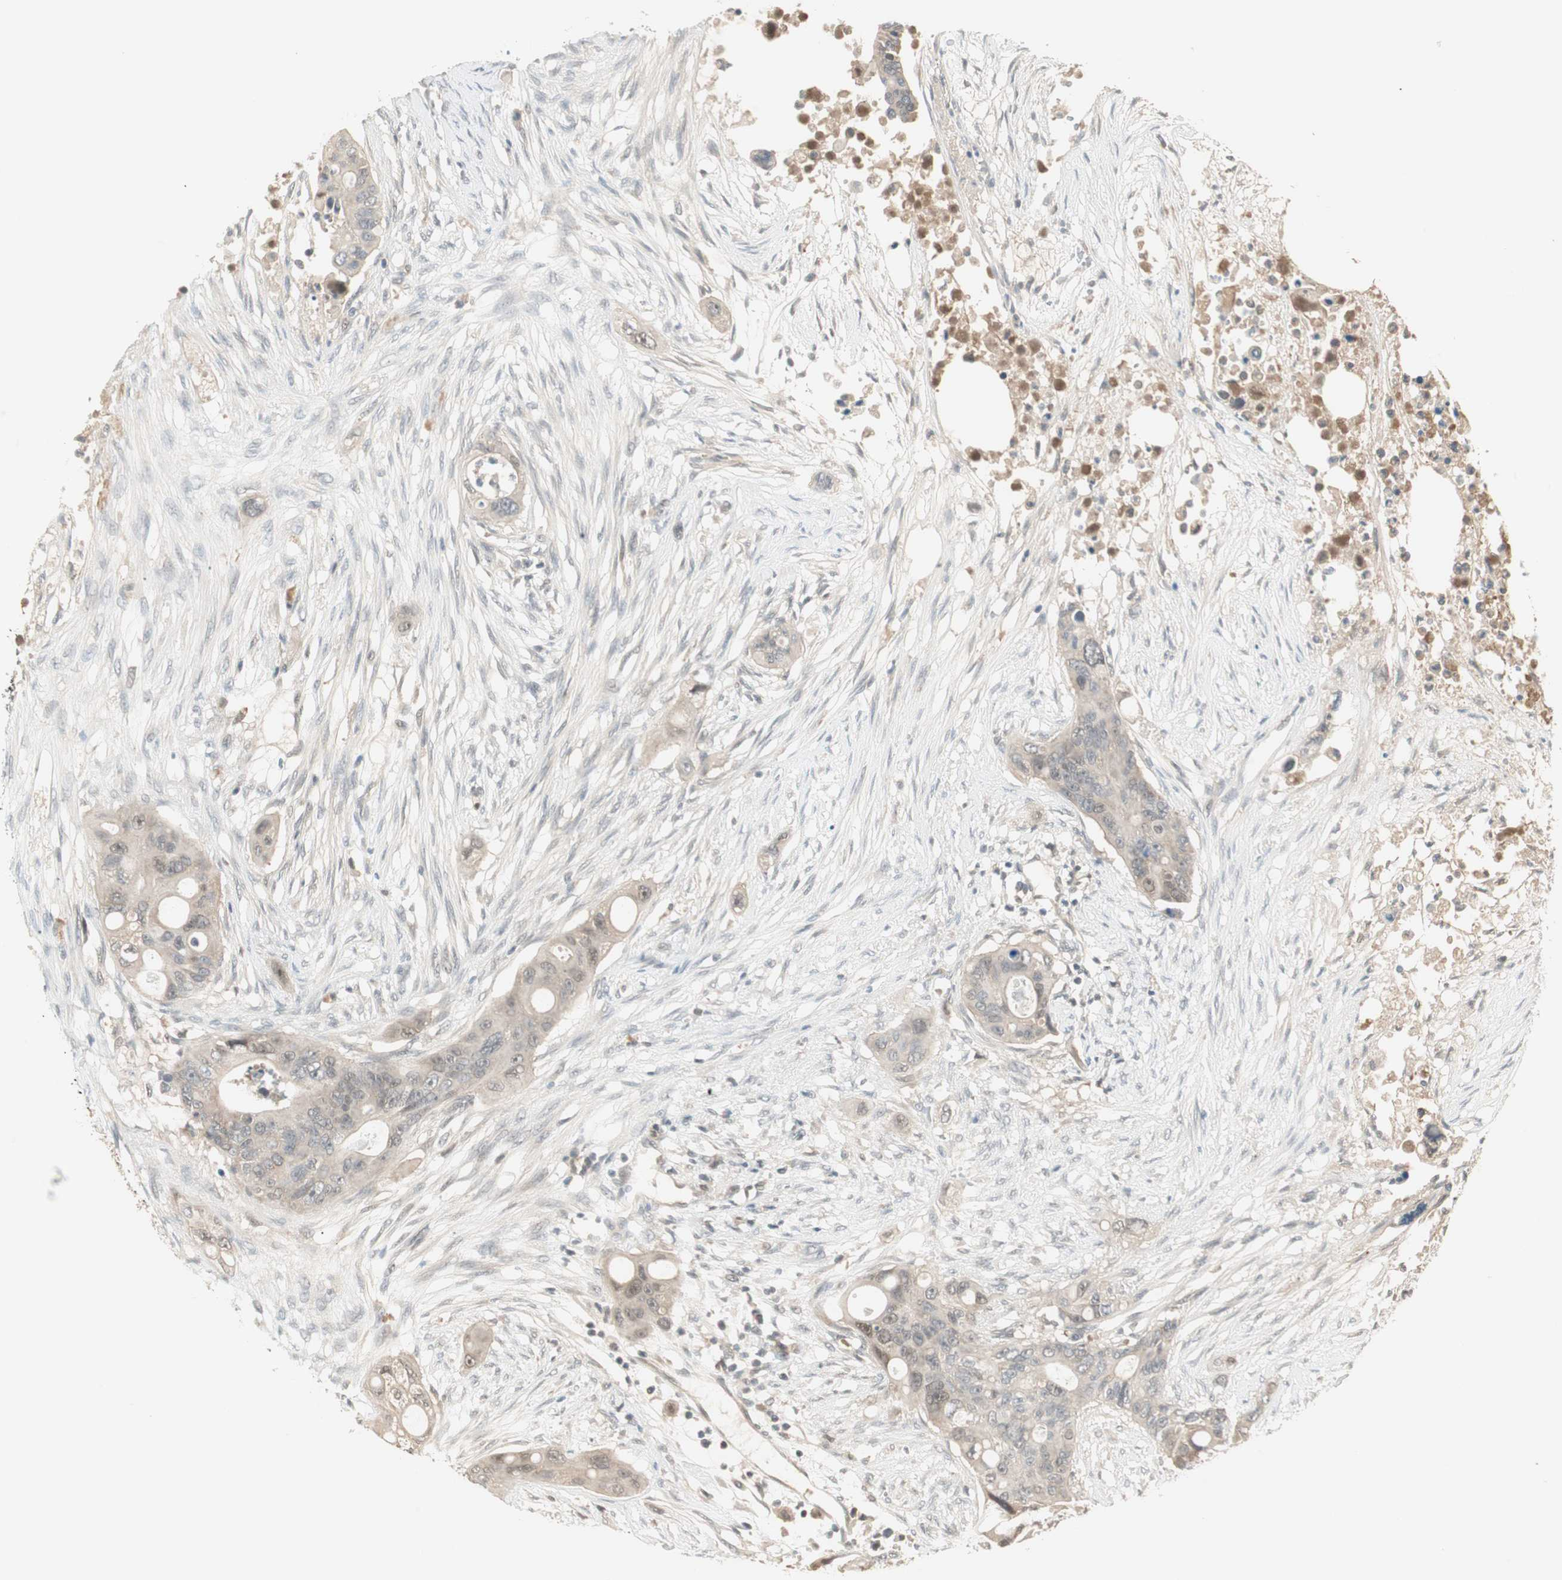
{"staining": {"intensity": "negative", "quantity": "none", "location": "none"}, "tissue": "colorectal cancer", "cell_type": "Tumor cells", "image_type": "cancer", "snomed": [{"axis": "morphology", "description": "Adenocarcinoma, NOS"}, {"axis": "topography", "description": "Colon"}], "caption": "Tumor cells are negative for brown protein staining in adenocarcinoma (colorectal).", "gene": "RNGTT", "patient": {"sex": "female", "age": 57}}